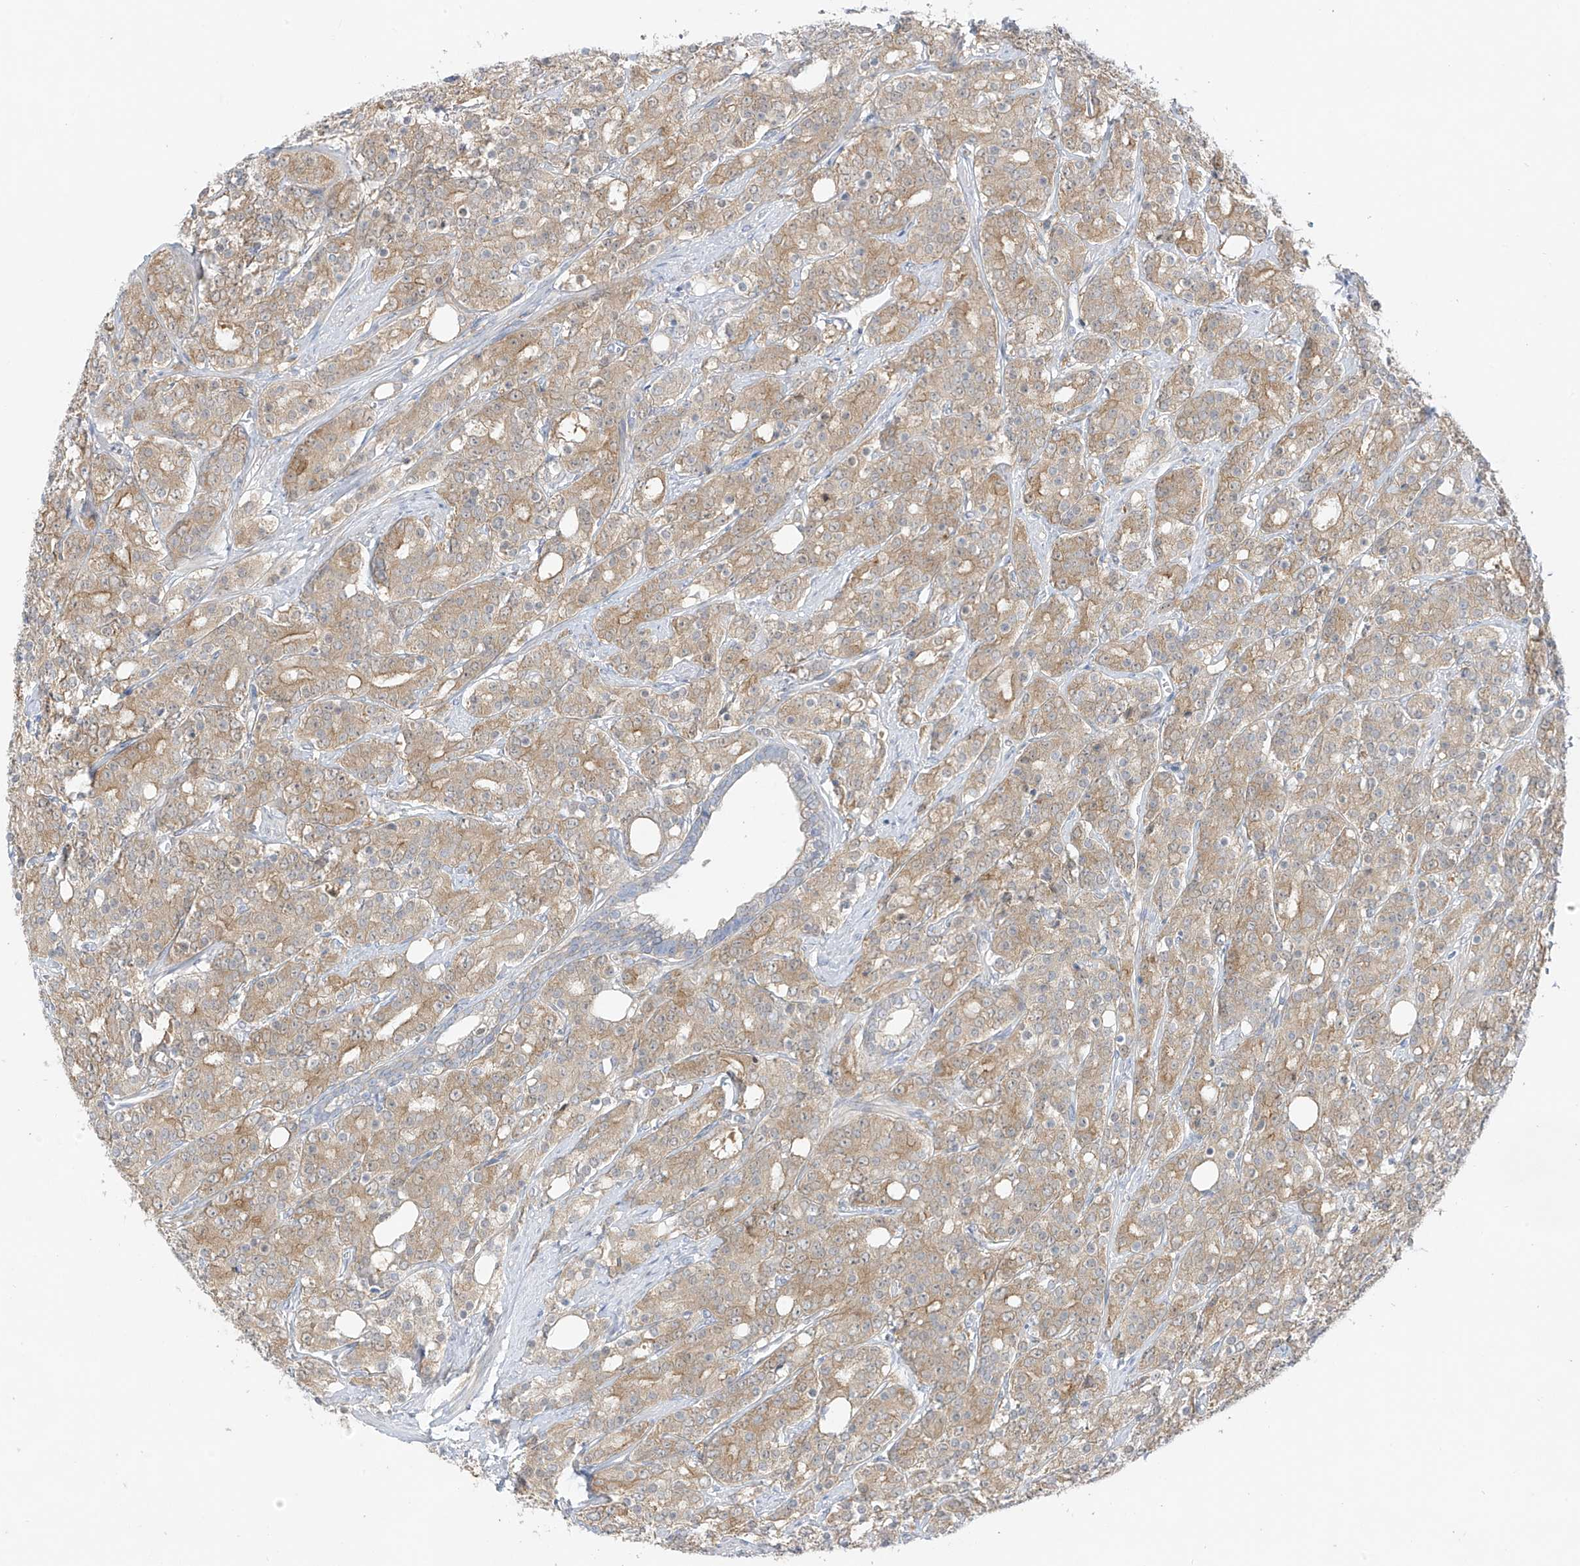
{"staining": {"intensity": "moderate", "quantity": ">75%", "location": "cytoplasmic/membranous"}, "tissue": "prostate cancer", "cell_type": "Tumor cells", "image_type": "cancer", "snomed": [{"axis": "morphology", "description": "Adenocarcinoma, High grade"}, {"axis": "topography", "description": "Prostate"}], "caption": "High-power microscopy captured an immunohistochemistry histopathology image of high-grade adenocarcinoma (prostate), revealing moderate cytoplasmic/membranous staining in about >75% of tumor cells. (DAB (3,3'-diaminobenzidine) = brown stain, brightfield microscopy at high magnification).", "gene": "EIPR1", "patient": {"sex": "male", "age": 62}}